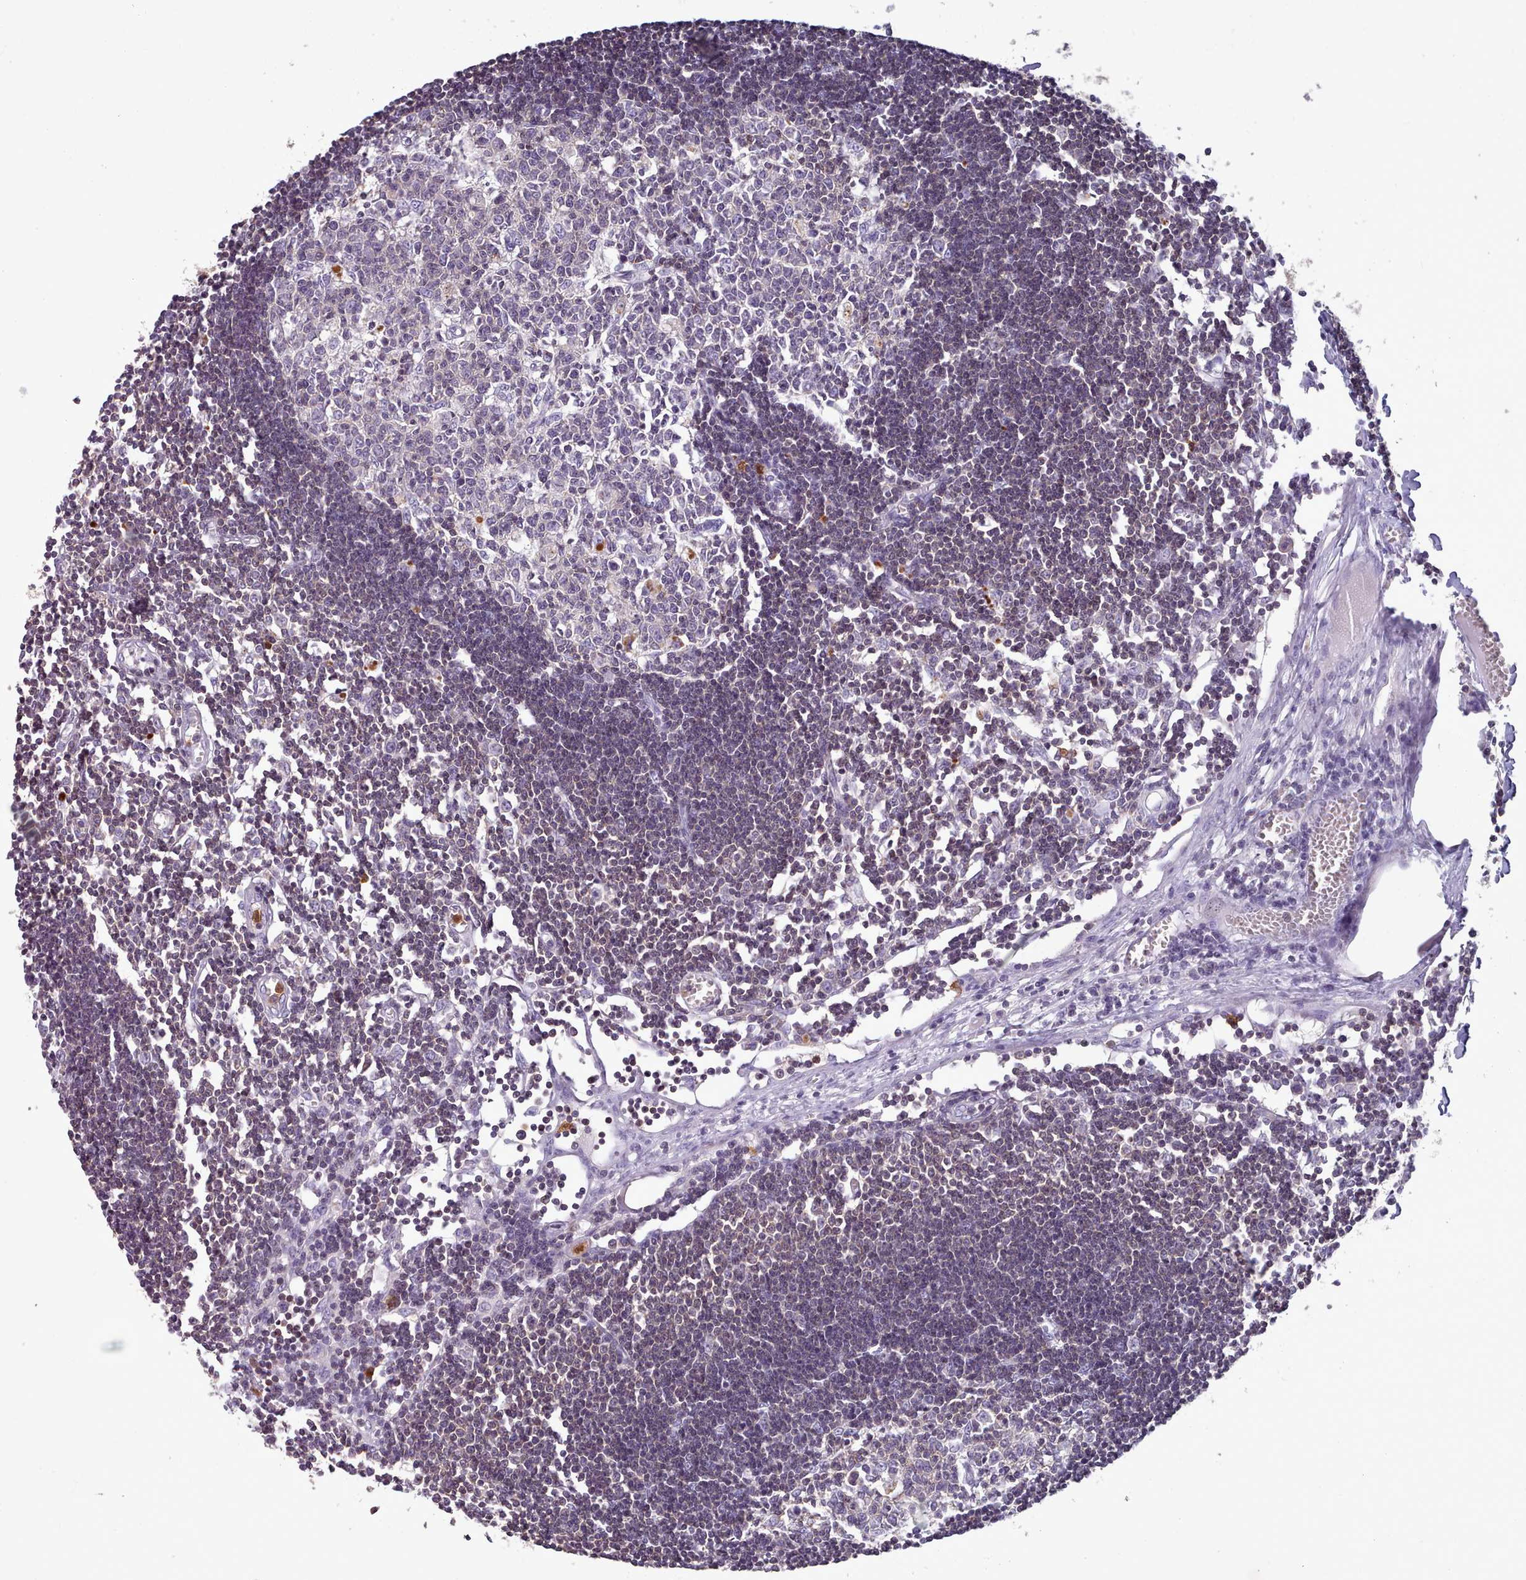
{"staining": {"intensity": "moderate", "quantity": "<25%", "location": "cytoplasmic/membranous"}, "tissue": "lymph node", "cell_type": "Germinal center cells", "image_type": "normal", "snomed": [{"axis": "morphology", "description": "Normal tissue, NOS"}, {"axis": "topography", "description": "Lymph node"}], "caption": "Protein expression analysis of normal lymph node shows moderate cytoplasmic/membranous staining in about <25% of germinal center cells.", "gene": "RAC1", "patient": {"sex": "female", "age": 11}}